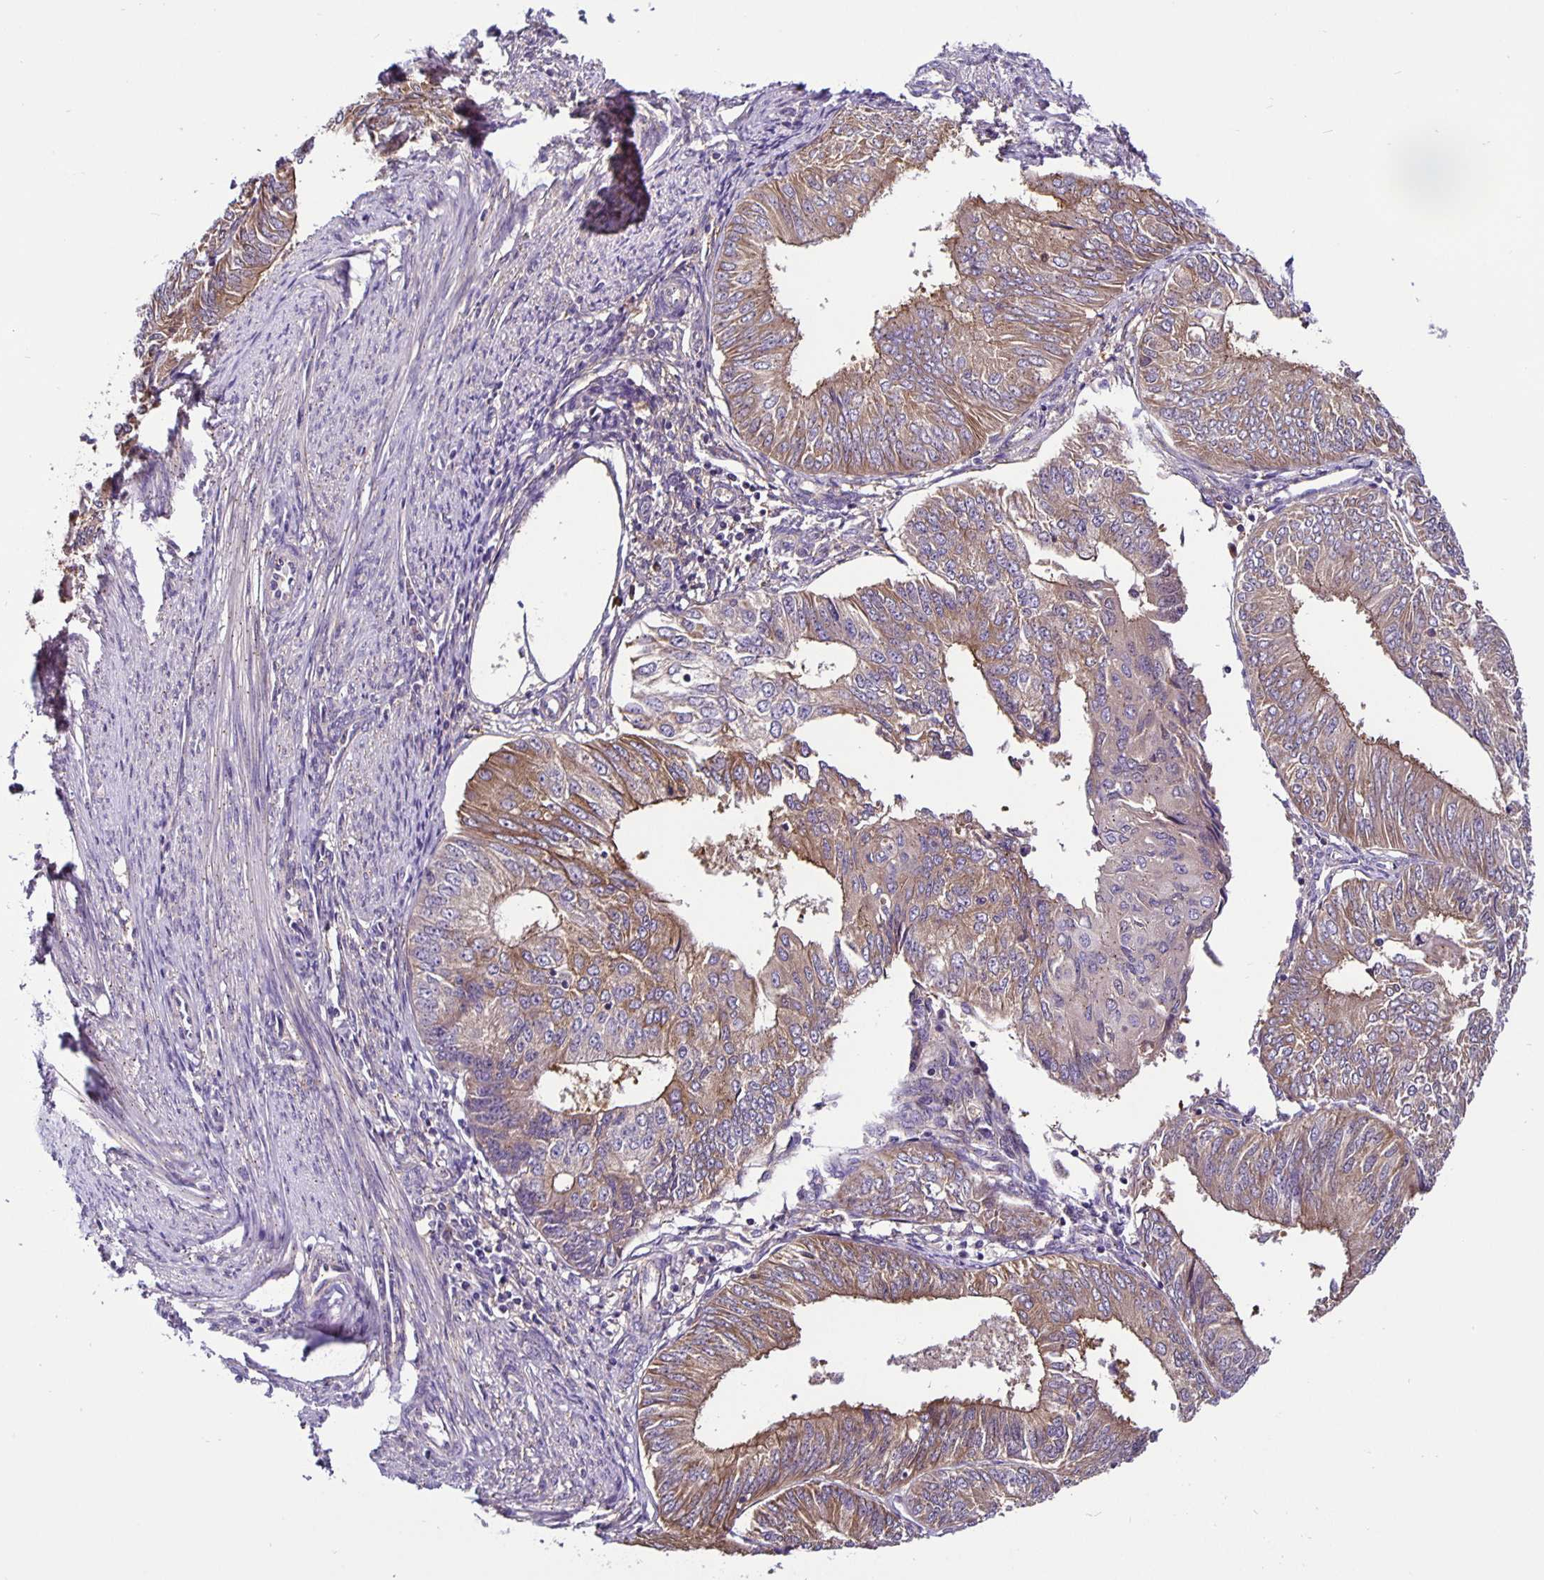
{"staining": {"intensity": "moderate", "quantity": "25%-75%", "location": "cytoplasmic/membranous"}, "tissue": "endometrial cancer", "cell_type": "Tumor cells", "image_type": "cancer", "snomed": [{"axis": "morphology", "description": "Adenocarcinoma, NOS"}, {"axis": "topography", "description": "Endometrium"}], "caption": "Tumor cells exhibit medium levels of moderate cytoplasmic/membranous expression in about 25%-75% of cells in human endometrial cancer.", "gene": "SNX5", "patient": {"sex": "female", "age": 58}}